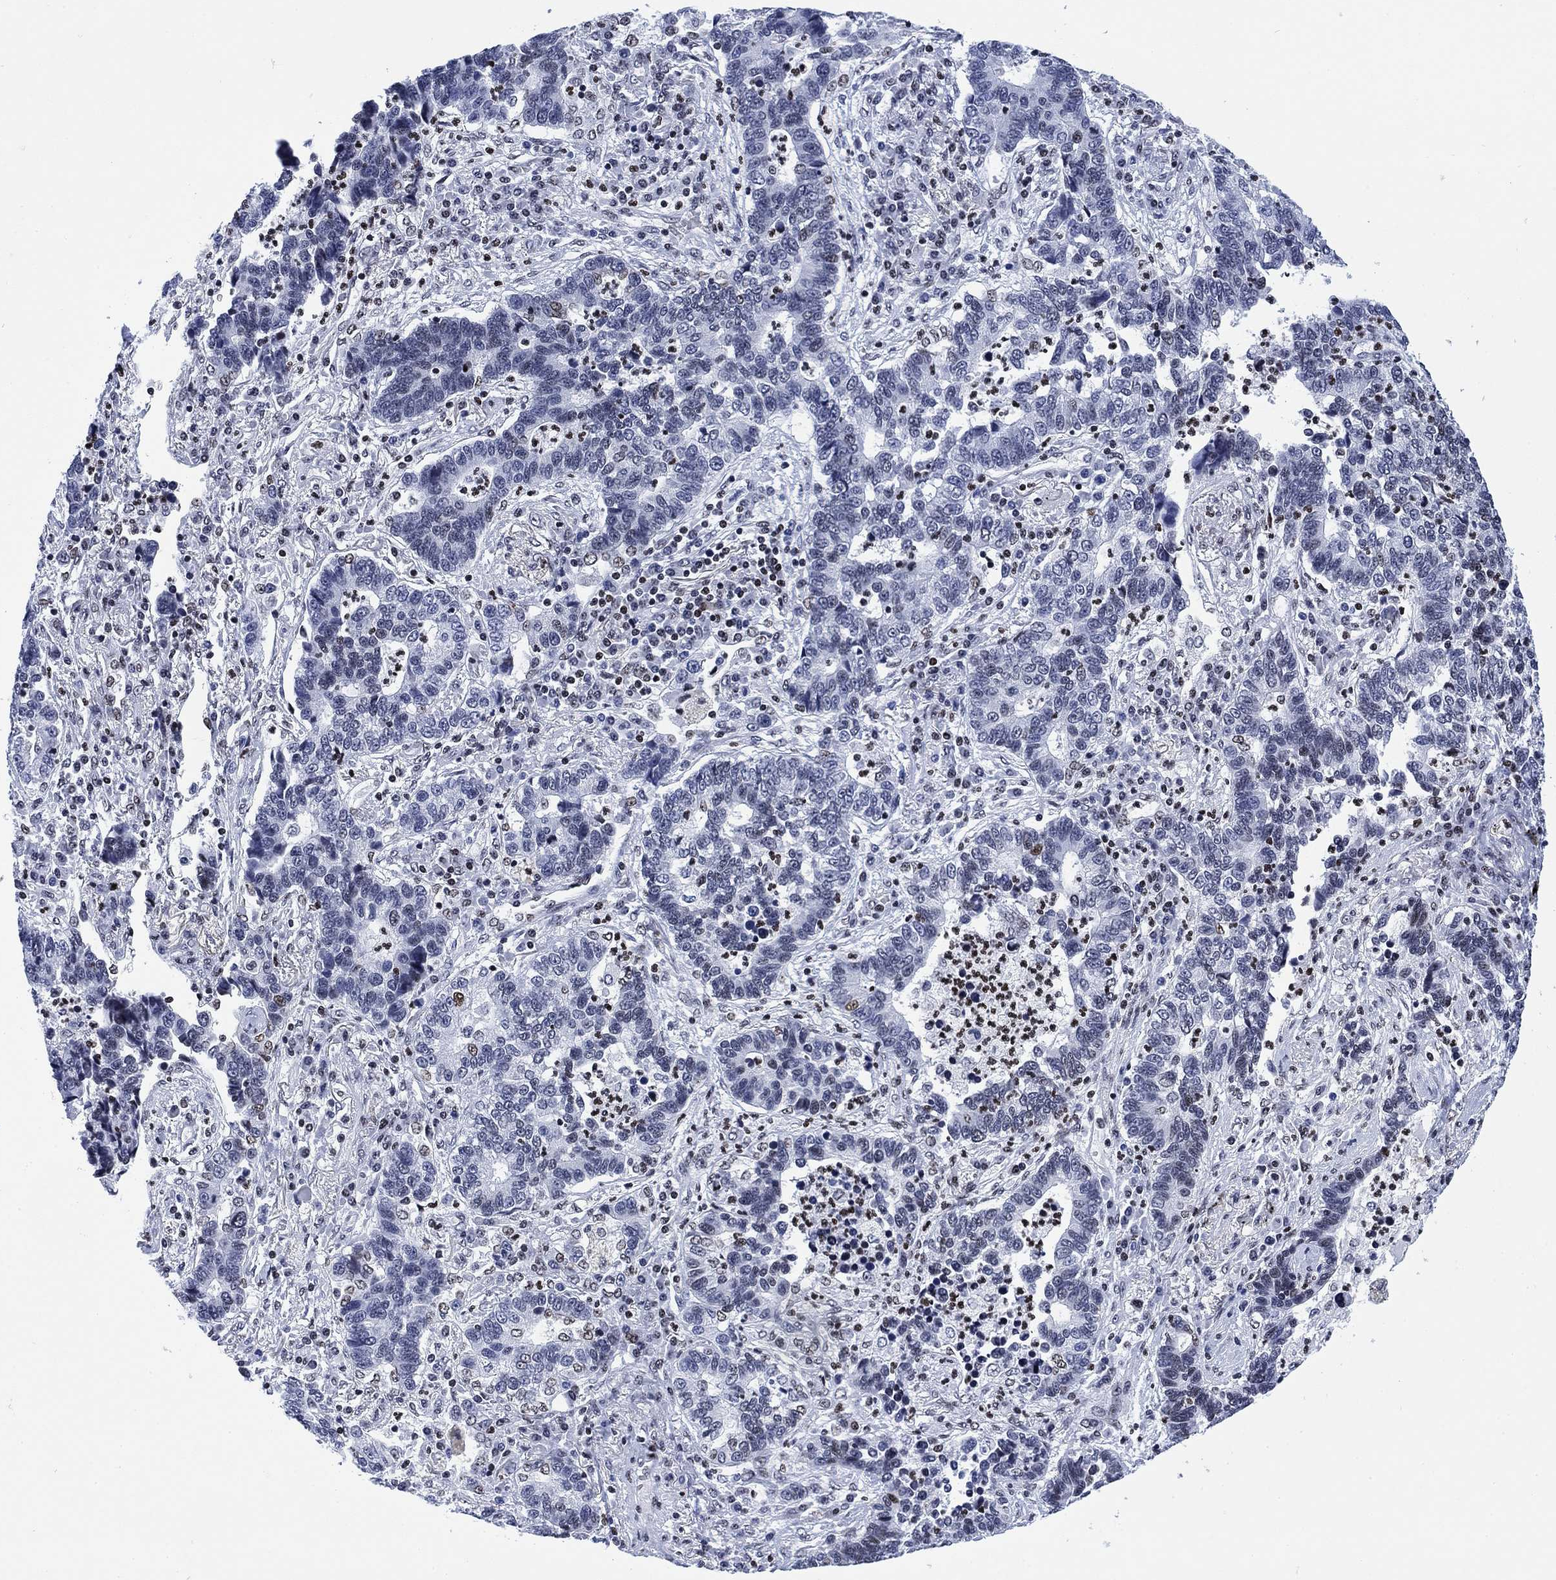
{"staining": {"intensity": "negative", "quantity": "none", "location": "none"}, "tissue": "lung cancer", "cell_type": "Tumor cells", "image_type": "cancer", "snomed": [{"axis": "morphology", "description": "Adenocarcinoma, NOS"}, {"axis": "topography", "description": "Lung"}], "caption": "A high-resolution image shows IHC staining of lung adenocarcinoma, which shows no significant expression in tumor cells.", "gene": "H1-10", "patient": {"sex": "female", "age": 57}}